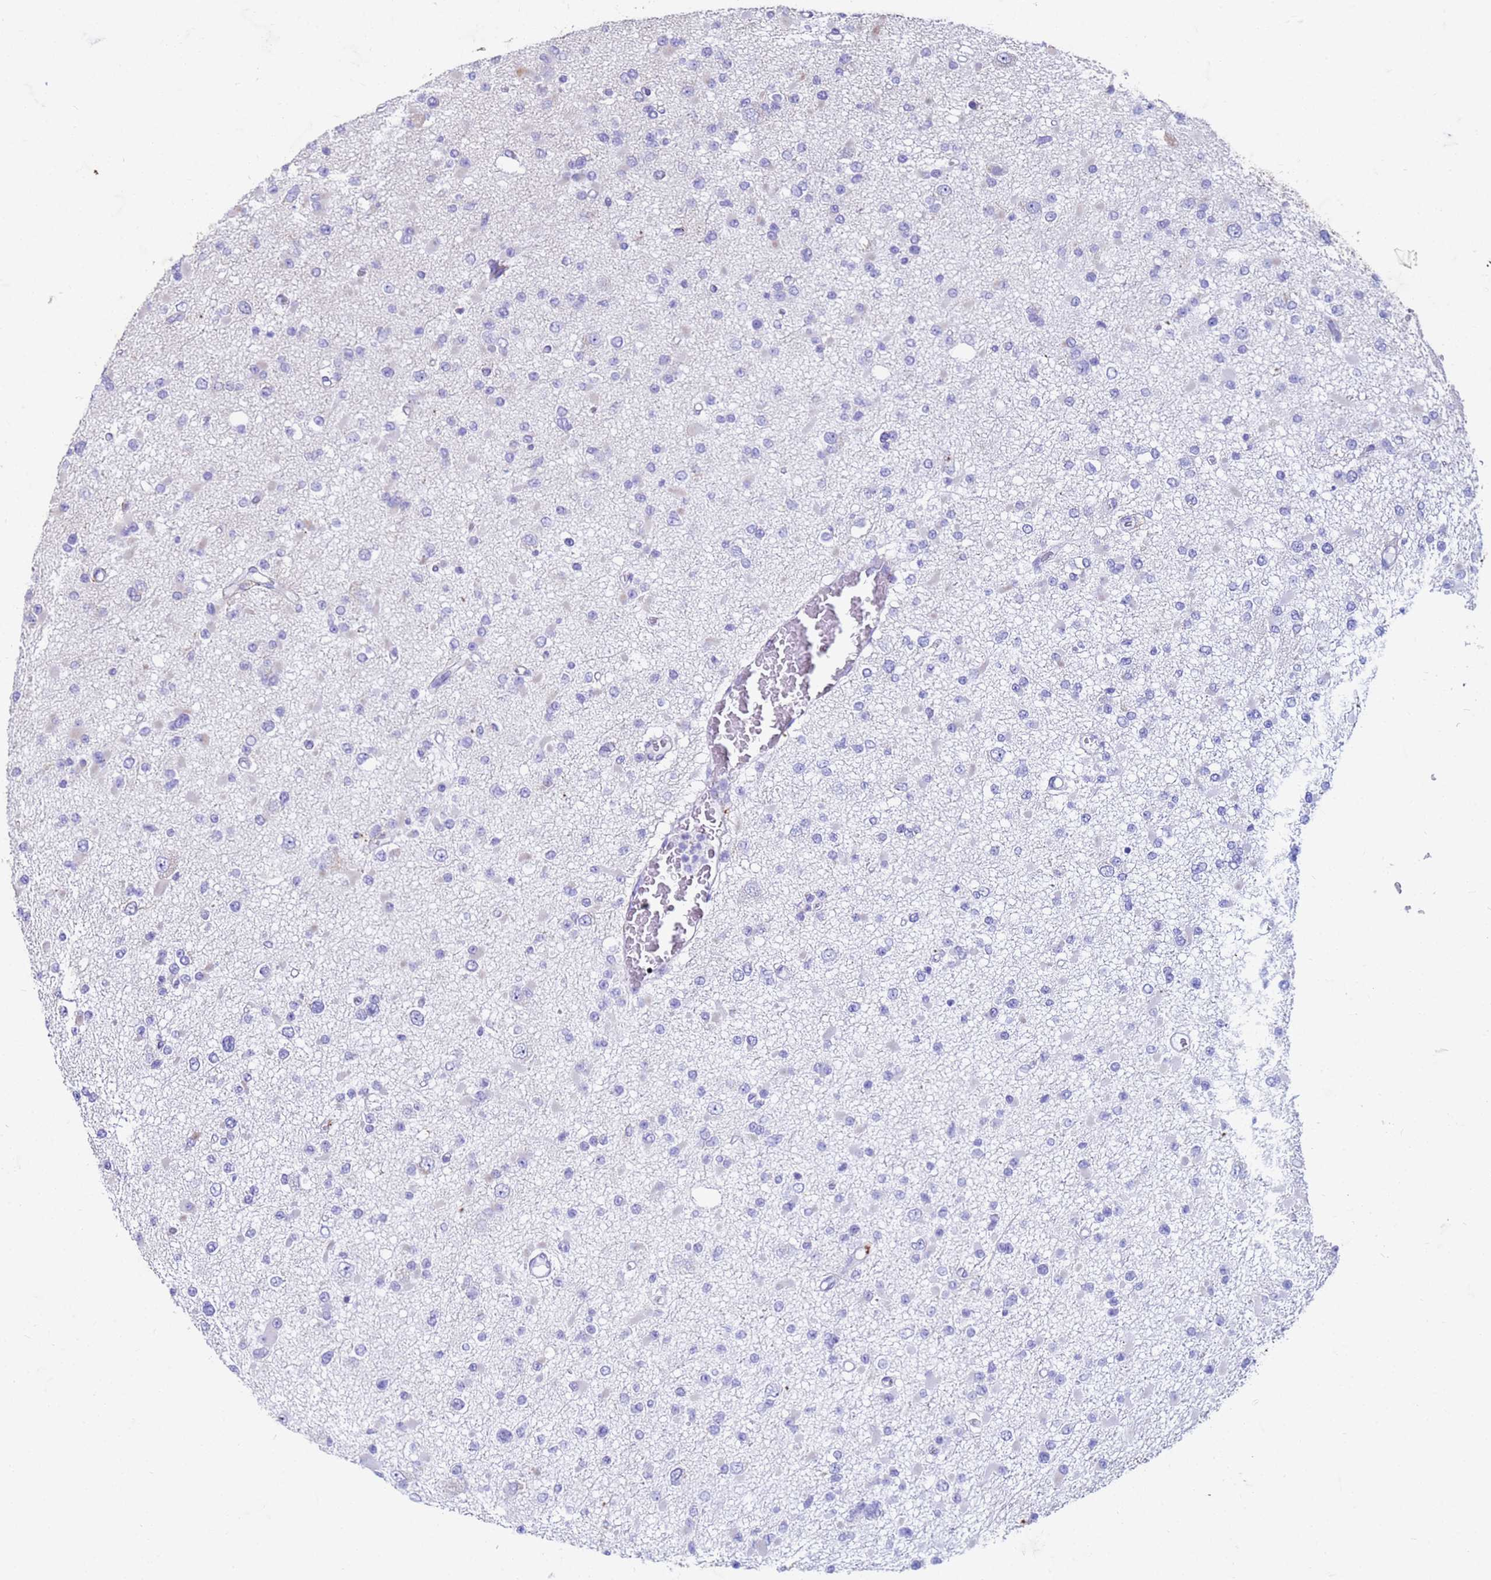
{"staining": {"intensity": "negative", "quantity": "none", "location": "none"}, "tissue": "glioma", "cell_type": "Tumor cells", "image_type": "cancer", "snomed": [{"axis": "morphology", "description": "Glioma, malignant, Low grade"}, {"axis": "topography", "description": "Brain"}], "caption": "Immunohistochemistry of malignant glioma (low-grade) displays no staining in tumor cells.", "gene": "SLC25A15", "patient": {"sex": "female", "age": 22}}